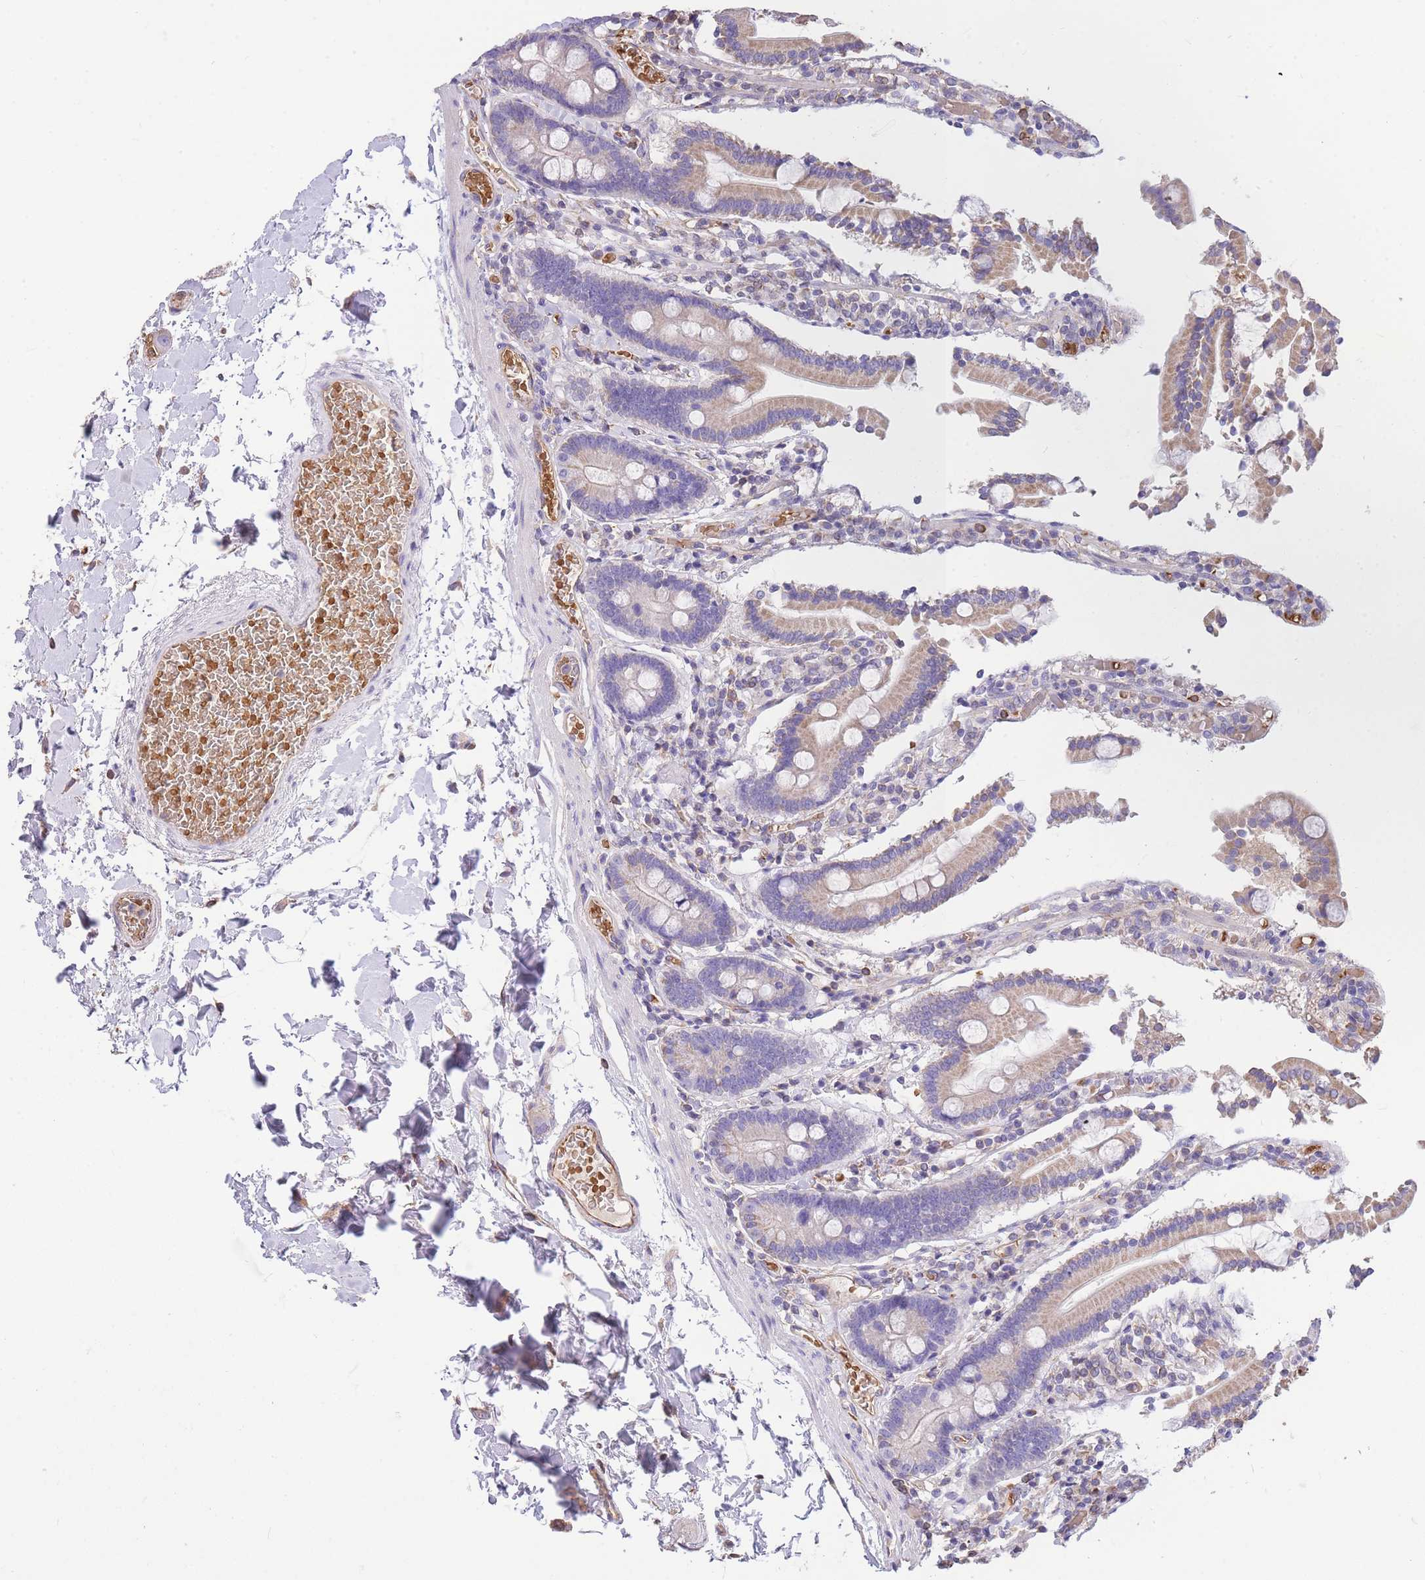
{"staining": {"intensity": "weak", "quantity": "25%-75%", "location": "cytoplasmic/membranous"}, "tissue": "duodenum", "cell_type": "Glandular cells", "image_type": "normal", "snomed": [{"axis": "morphology", "description": "Normal tissue, NOS"}, {"axis": "topography", "description": "Duodenum"}], "caption": "The photomicrograph demonstrates staining of benign duodenum, revealing weak cytoplasmic/membranous protein positivity (brown color) within glandular cells. (Brightfield microscopy of DAB IHC at high magnification).", "gene": "ANKRD53", "patient": {"sex": "male", "age": 55}}